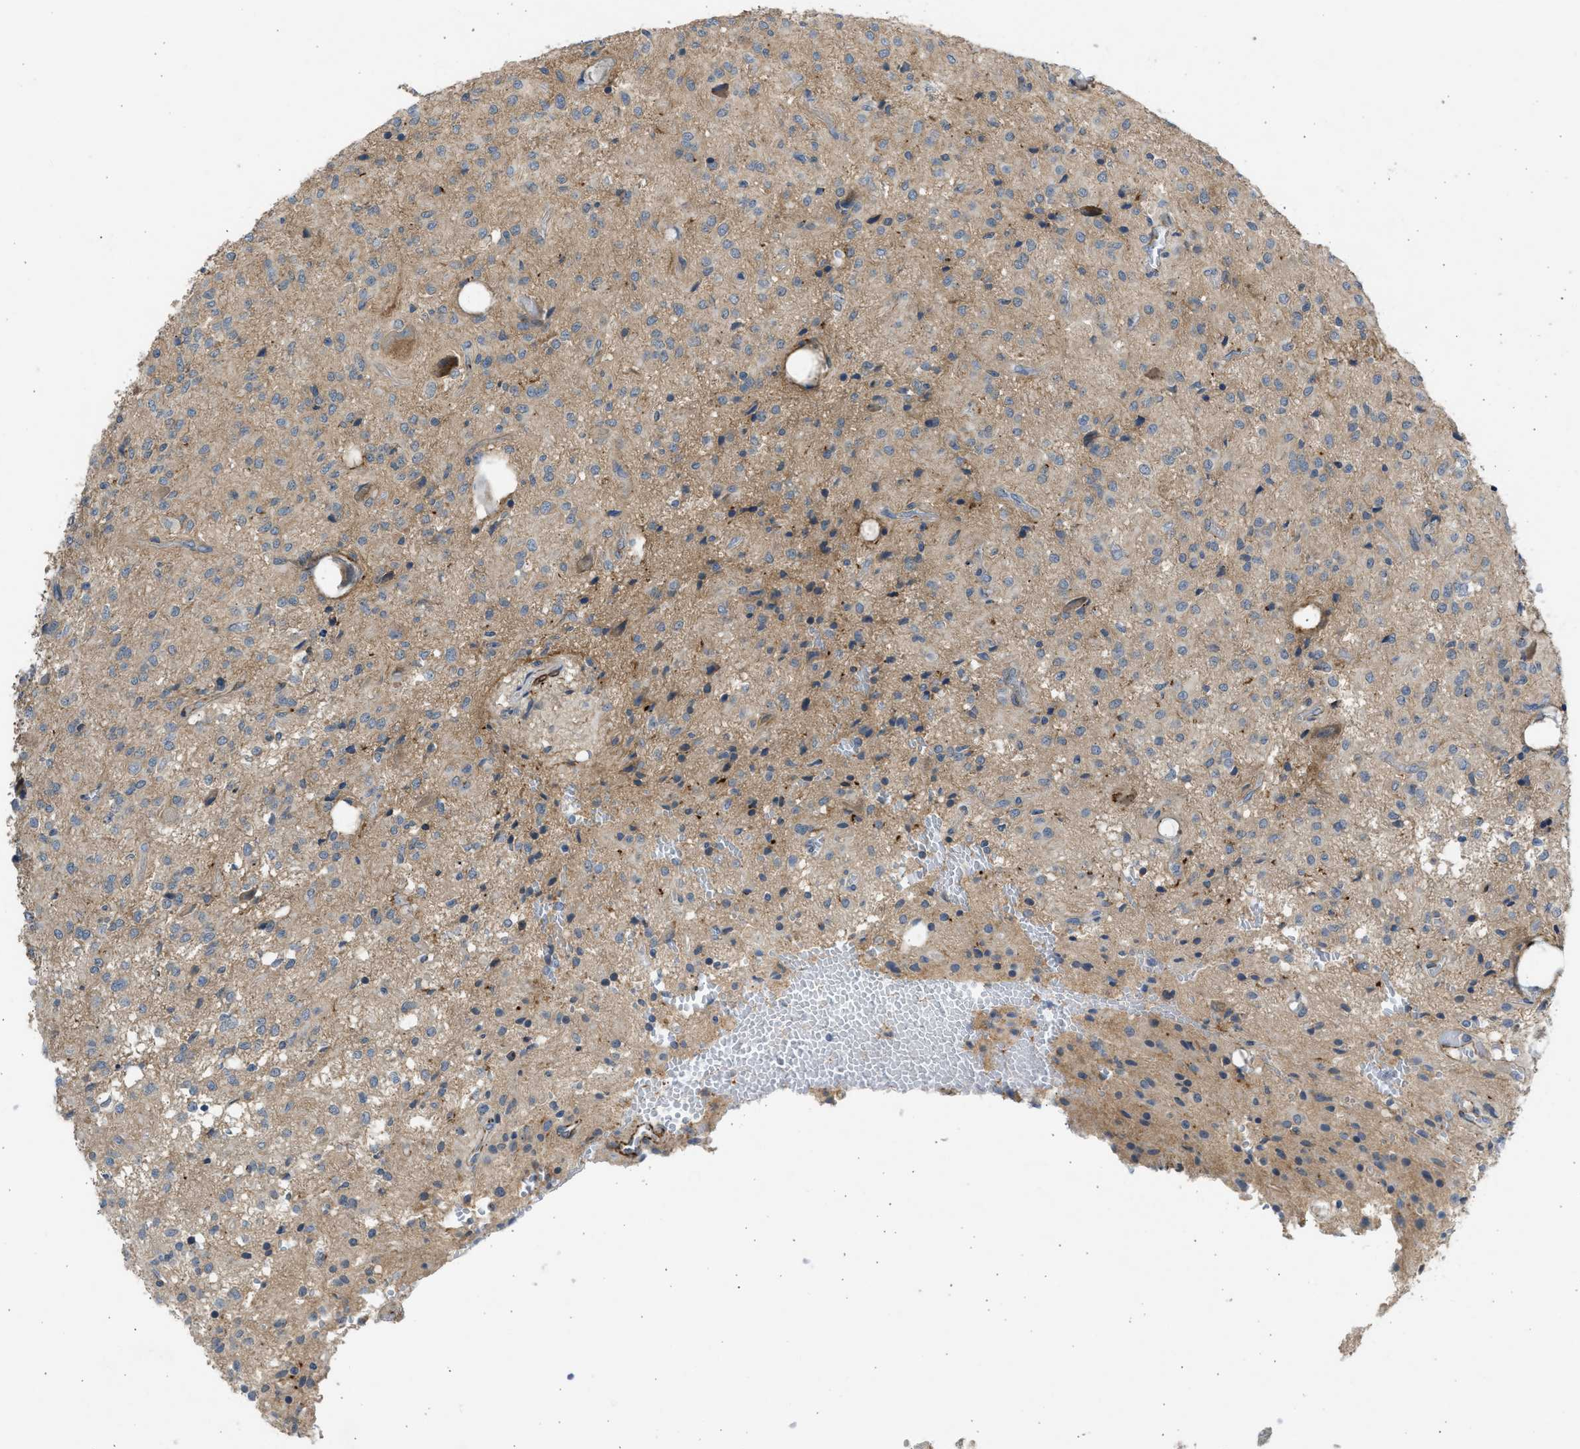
{"staining": {"intensity": "weak", "quantity": "25%-75%", "location": "cytoplasmic/membranous"}, "tissue": "glioma", "cell_type": "Tumor cells", "image_type": "cancer", "snomed": [{"axis": "morphology", "description": "Glioma, malignant, High grade"}, {"axis": "topography", "description": "Brain"}], "caption": "Tumor cells demonstrate low levels of weak cytoplasmic/membranous staining in about 25%-75% of cells in human glioma.", "gene": "PCNX3", "patient": {"sex": "female", "age": 59}}